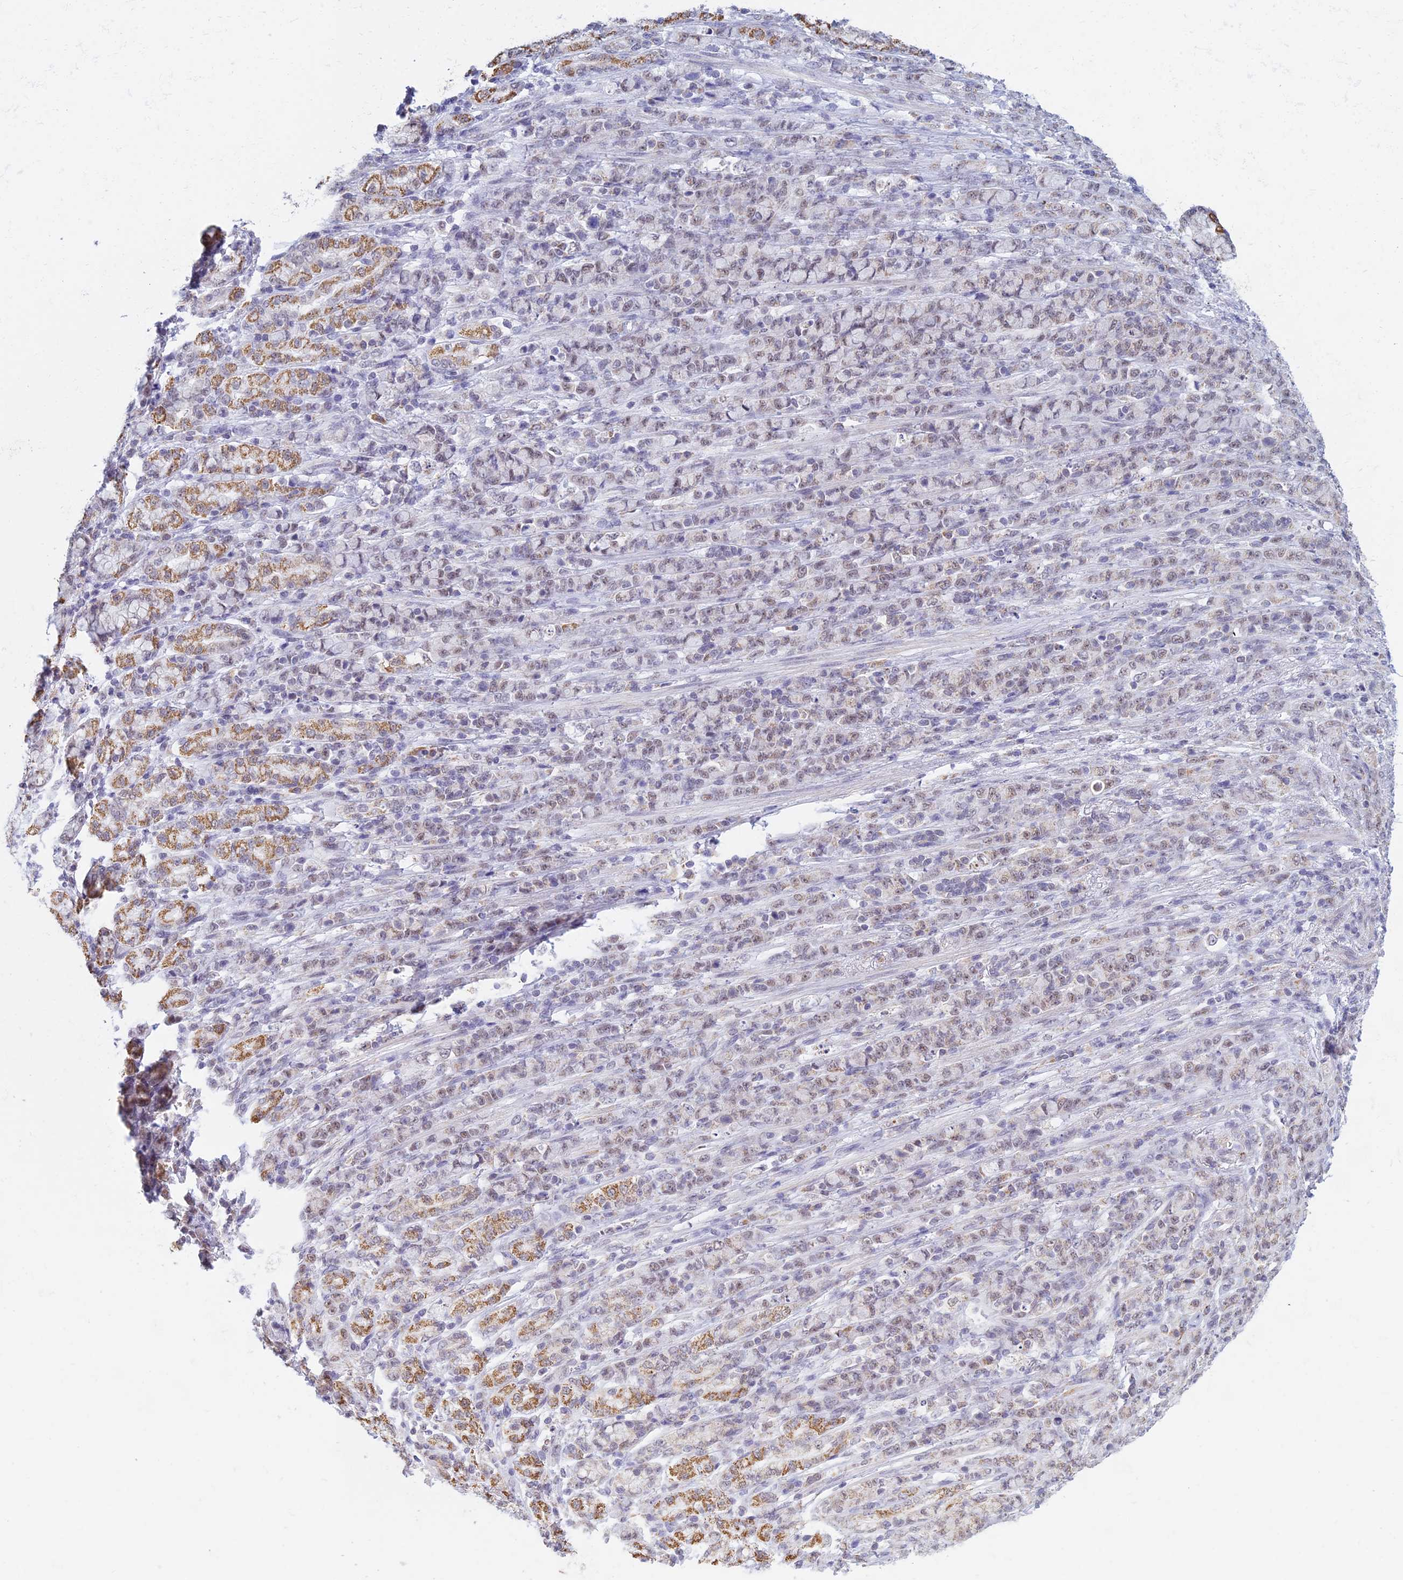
{"staining": {"intensity": "weak", "quantity": "25%-75%", "location": "nuclear"}, "tissue": "stomach cancer", "cell_type": "Tumor cells", "image_type": "cancer", "snomed": [{"axis": "morphology", "description": "Normal tissue, NOS"}, {"axis": "morphology", "description": "Adenocarcinoma, NOS"}, {"axis": "topography", "description": "Stomach"}], "caption": "Tumor cells reveal low levels of weak nuclear staining in about 25%-75% of cells in stomach adenocarcinoma. (Stains: DAB (3,3'-diaminobenzidine) in brown, nuclei in blue, Microscopy: brightfield microscopy at high magnification).", "gene": "KLF14", "patient": {"sex": "female", "age": 79}}